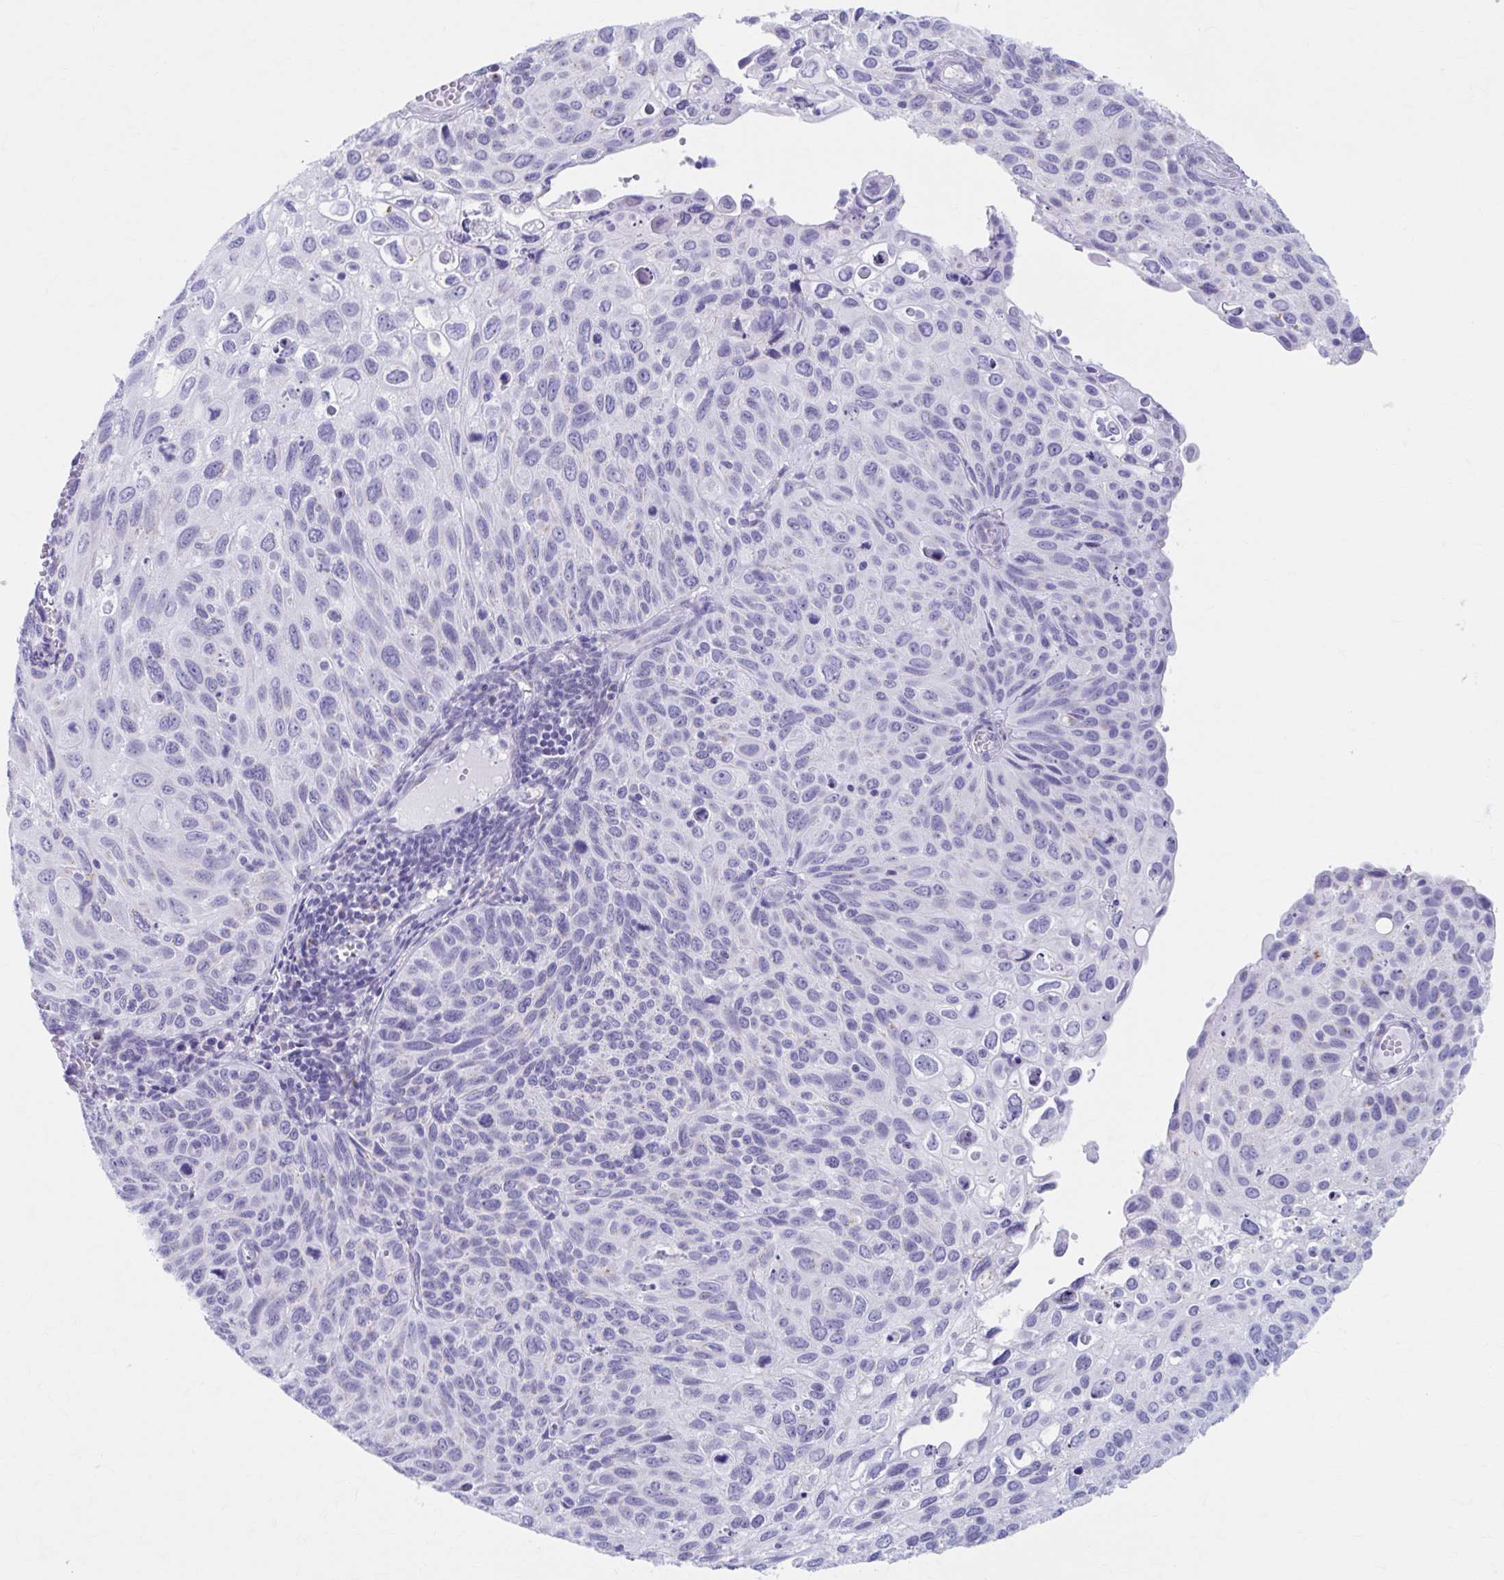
{"staining": {"intensity": "negative", "quantity": "none", "location": "none"}, "tissue": "cervical cancer", "cell_type": "Tumor cells", "image_type": "cancer", "snomed": [{"axis": "morphology", "description": "Squamous cell carcinoma, NOS"}, {"axis": "topography", "description": "Cervix"}], "caption": "Squamous cell carcinoma (cervical) was stained to show a protein in brown. There is no significant staining in tumor cells. Brightfield microscopy of IHC stained with DAB (brown) and hematoxylin (blue), captured at high magnification.", "gene": "KCNE2", "patient": {"sex": "female", "age": 70}}